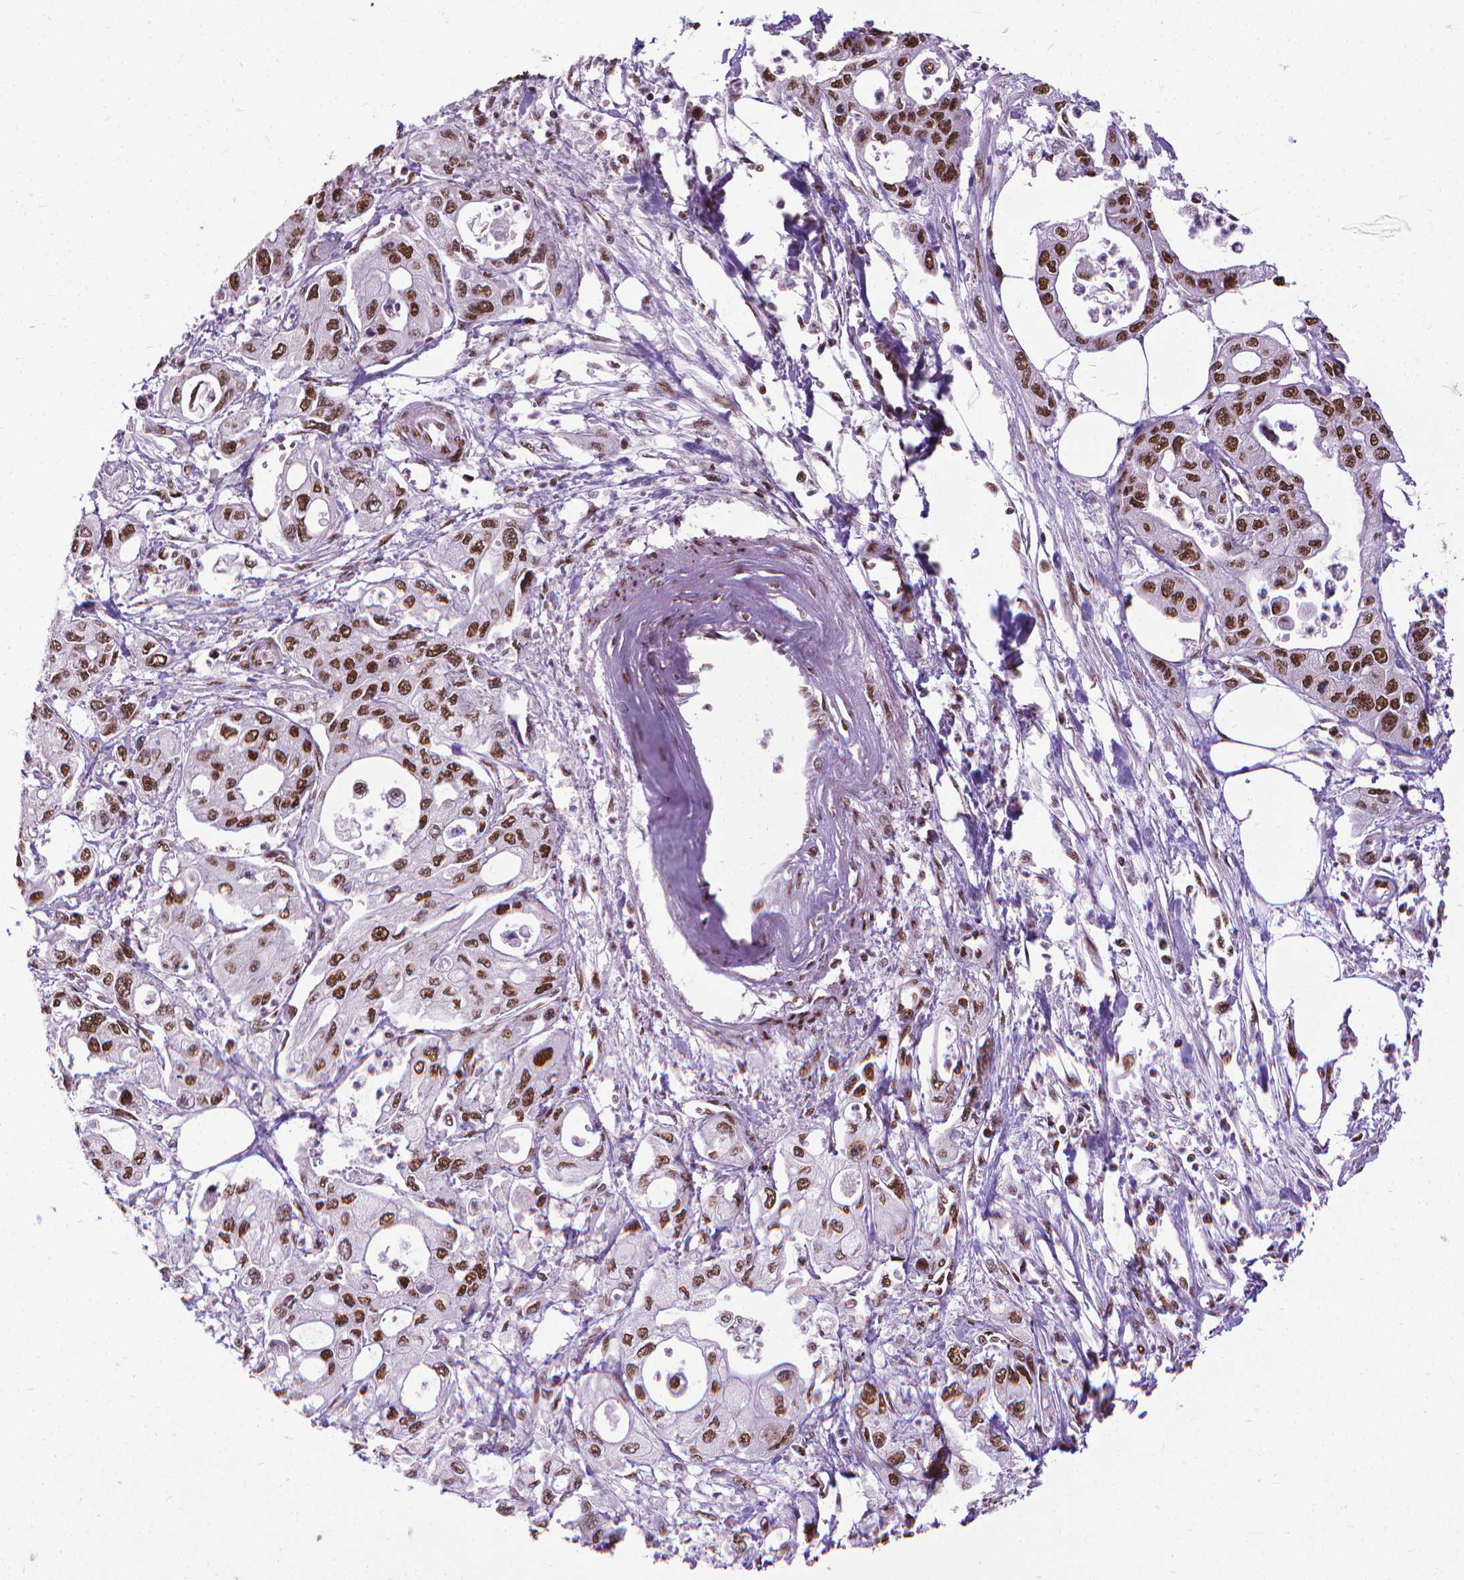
{"staining": {"intensity": "strong", "quantity": ">75%", "location": "nuclear"}, "tissue": "pancreatic cancer", "cell_type": "Tumor cells", "image_type": "cancer", "snomed": [{"axis": "morphology", "description": "Adenocarcinoma, NOS"}, {"axis": "topography", "description": "Pancreas"}], "caption": "Pancreatic cancer (adenocarcinoma) tissue displays strong nuclear staining in approximately >75% of tumor cells, visualized by immunohistochemistry.", "gene": "AKAP8", "patient": {"sex": "male", "age": 70}}